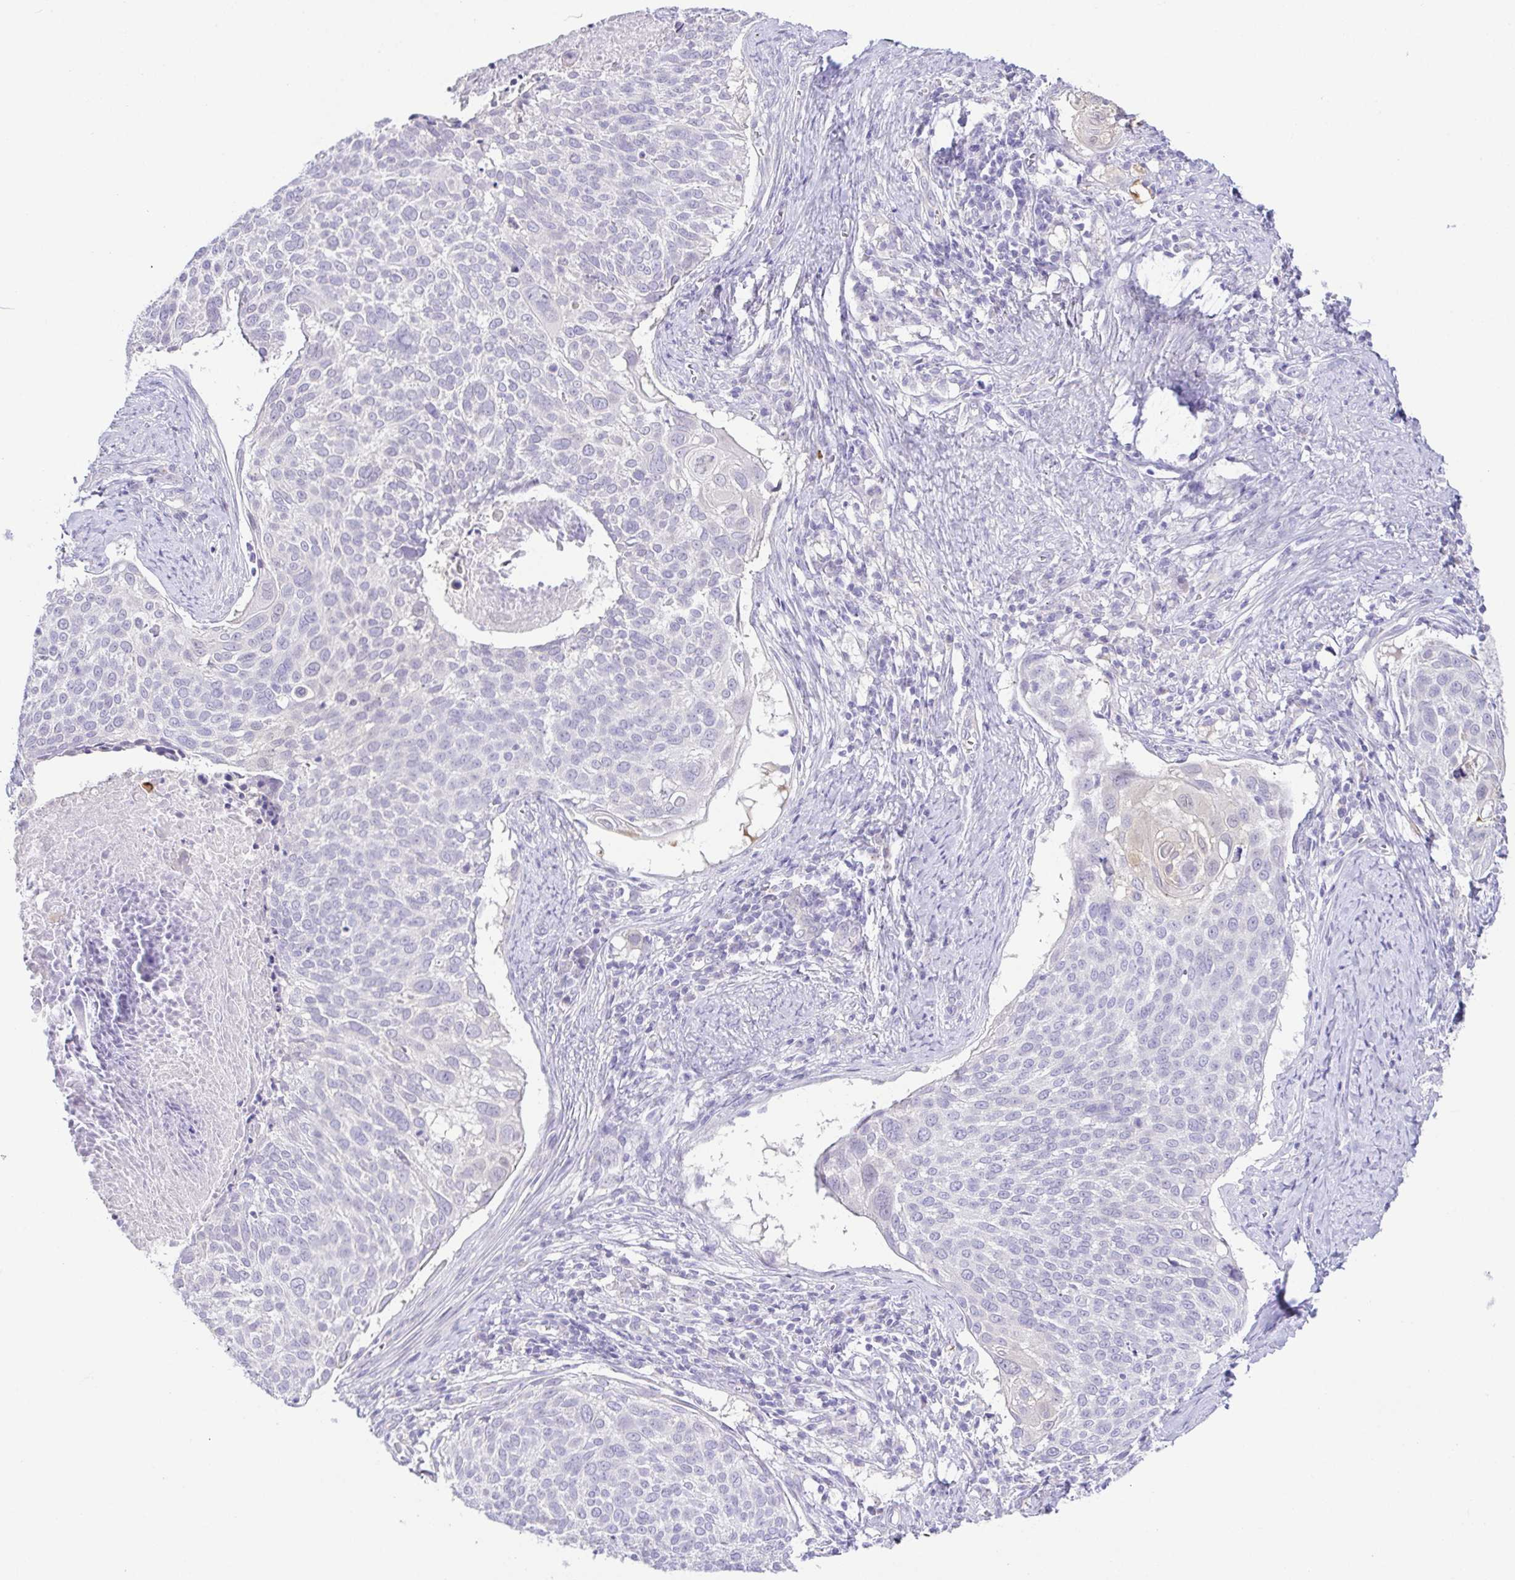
{"staining": {"intensity": "negative", "quantity": "none", "location": "none"}, "tissue": "cervical cancer", "cell_type": "Tumor cells", "image_type": "cancer", "snomed": [{"axis": "morphology", "description": "Squamous cell carcinoma, NOS"}, {"axis": "topography", "description": "Cervix"}], "caption": "Immunohistochemistry (IHC) photomicrograph of neoplastic tissue: human squamous cell carcinoma (cervical) stained with DAB (3,3'-diaminobenzidine) reveals no significant protein expression in tumor cells.", "gene": "KRTDAP", "patient": {"sex": "female", "age": 39}}